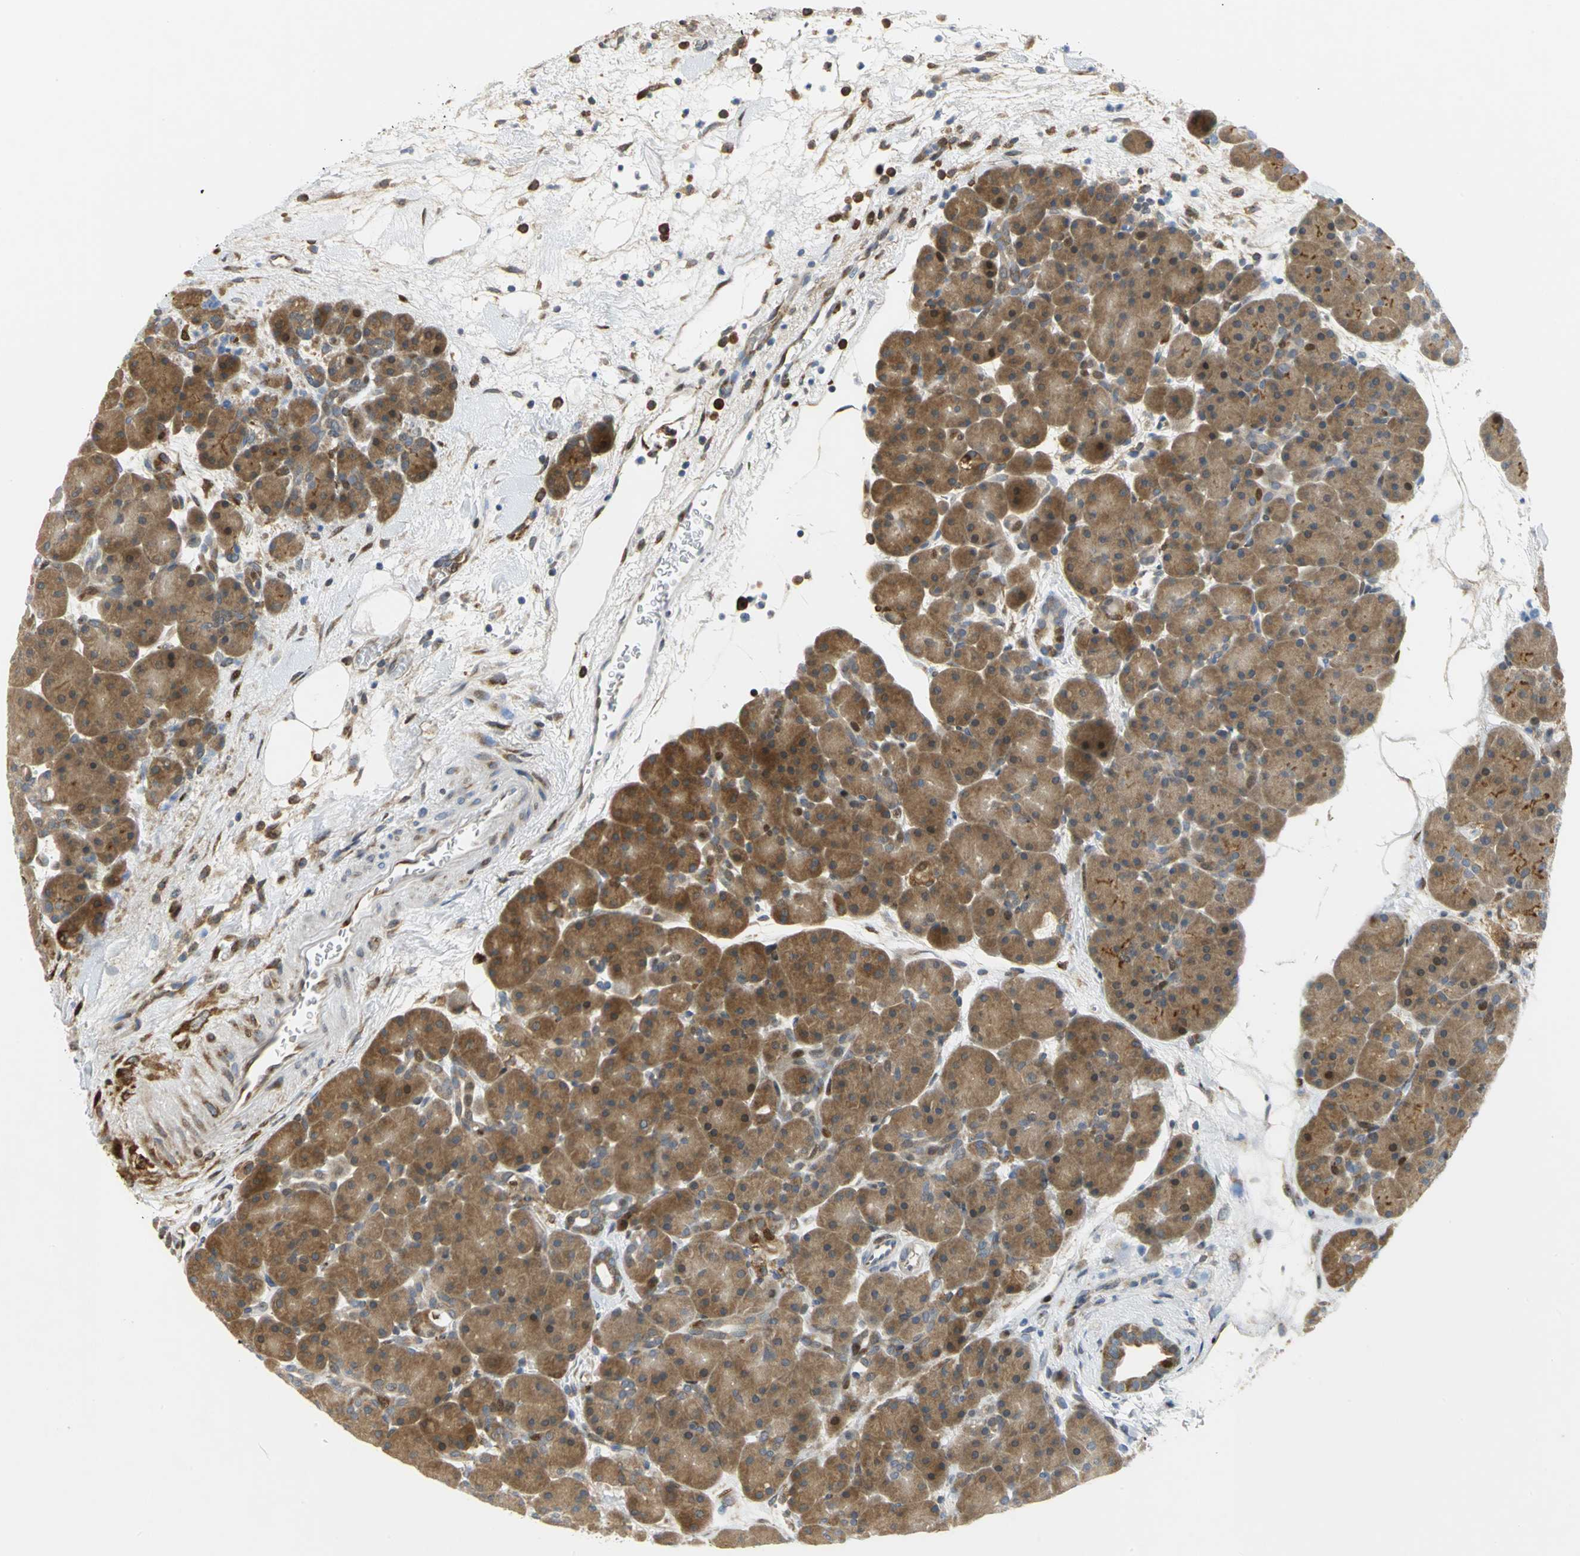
{"staining": {"intensity": "moderate", "quantity": ">75%", "location": "cytoplasmic/membranous"}, "tissue": "pancreas", "cell_type": "Exocrine glandular cells", "image_type": "normal", "snomed": [{"axis": "morphology", "description": "Normal tissue, NOS"}, {"axis": "topography", "description": "Pancreas"}], "caption": "The histopathology image displays staining of benign pancreas, revealing moderate cytoplasmic/membranous protein expression (brown color) within exocrine glandular cells.", "gene": "YBX1", "patient": {"sex": "male", "age": 66}}